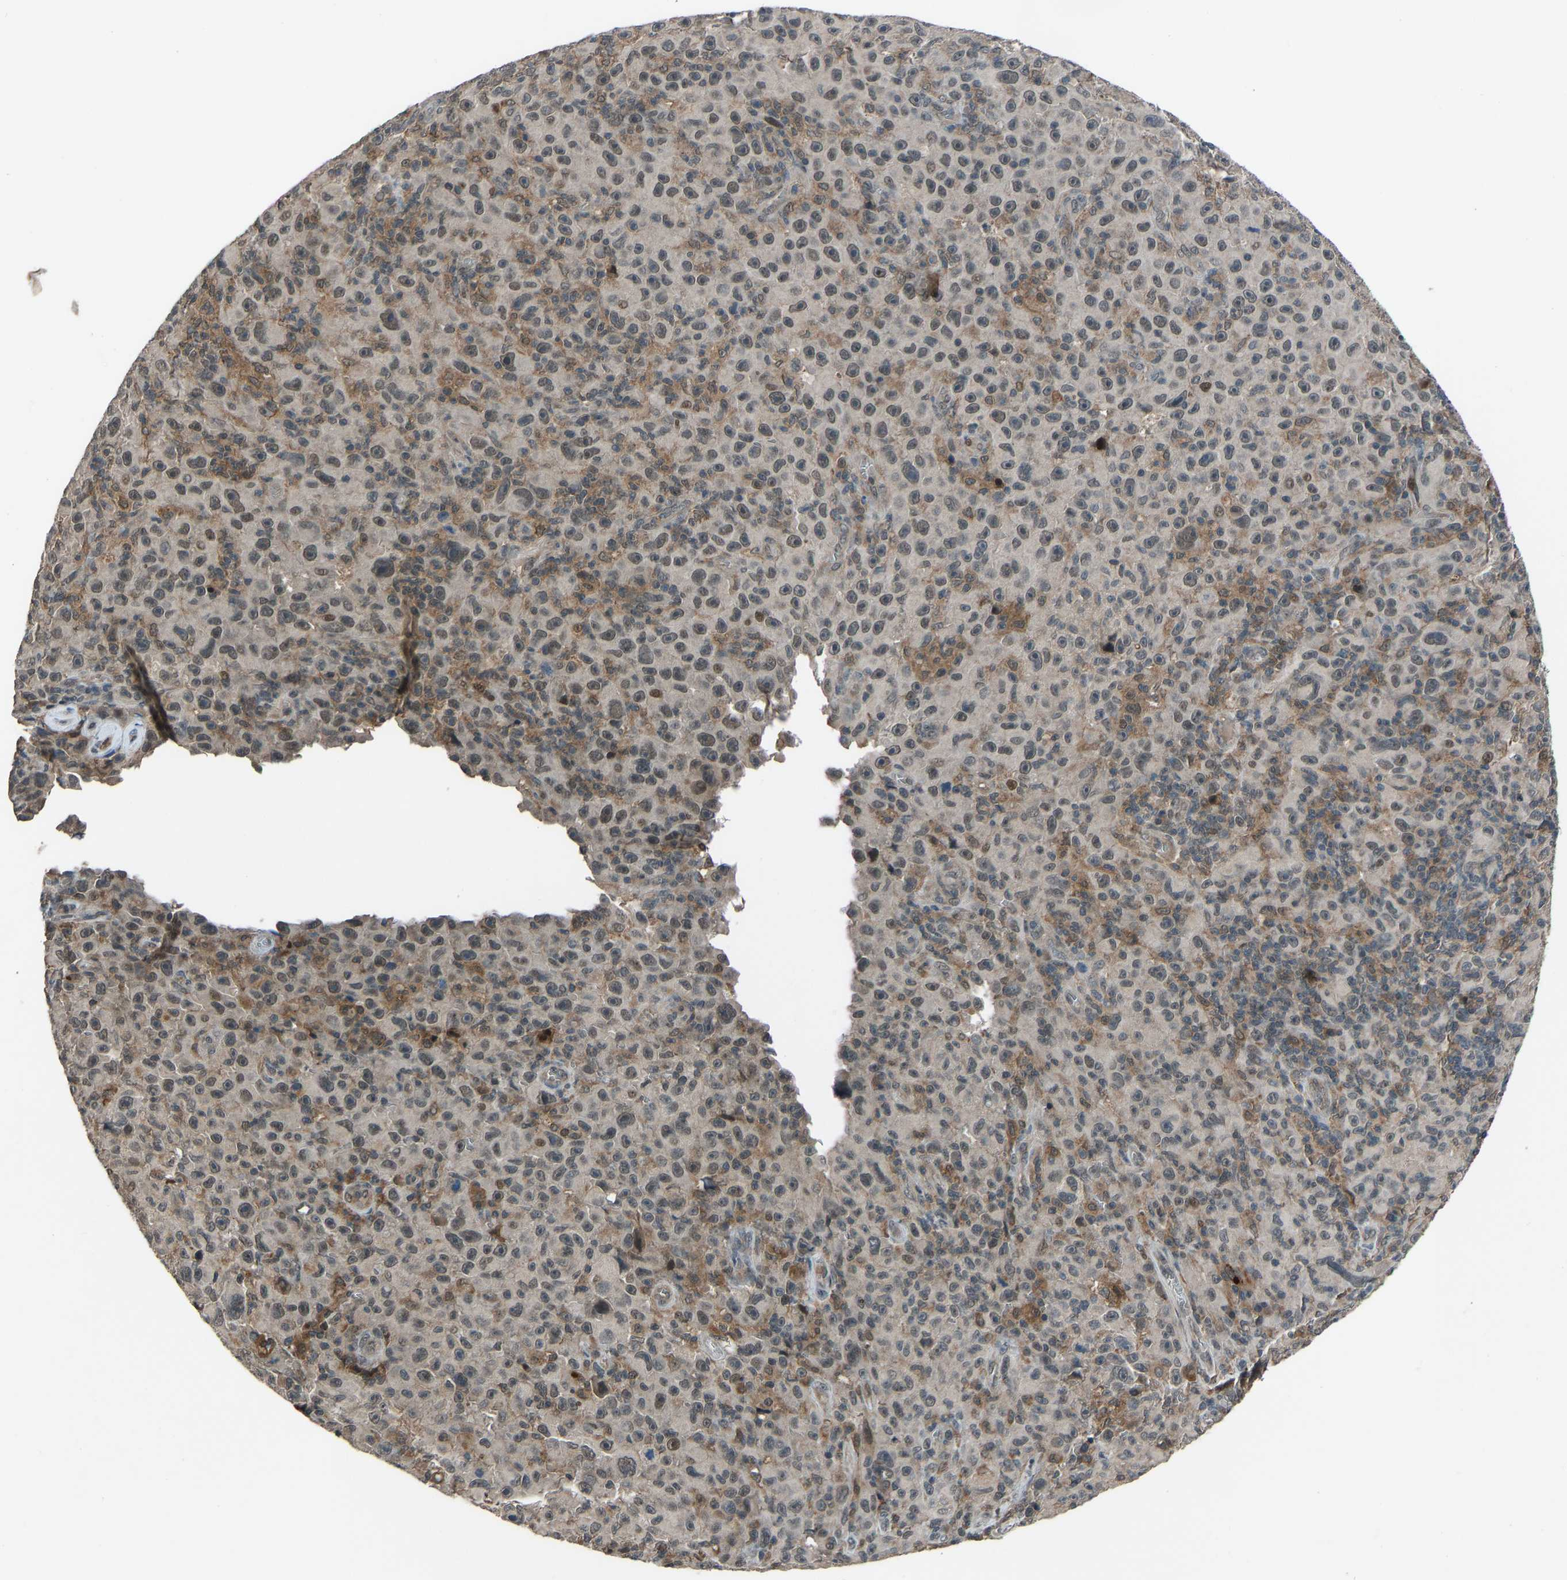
{"staining": {"intensity": "moderate", "quantity": "<25%", "location": "cytoplasmic/membranous"}, "tissue": "melanoma", "cell_type": "Tumor cells", "image_type": "cancer", "snomed": [{"axis": "morphology", "description": "Malignant melanoma, NOS"}, {"axis": "topography", "description": "Skin"}], "caption": "Moderate cytoplasmic/membranous staining for a protein is appreciated in about <25% of tumor cells of malignant melanoma using IHC.", "gene": "SLC43A1", "patient": {"sex": "female", "age": 82}}